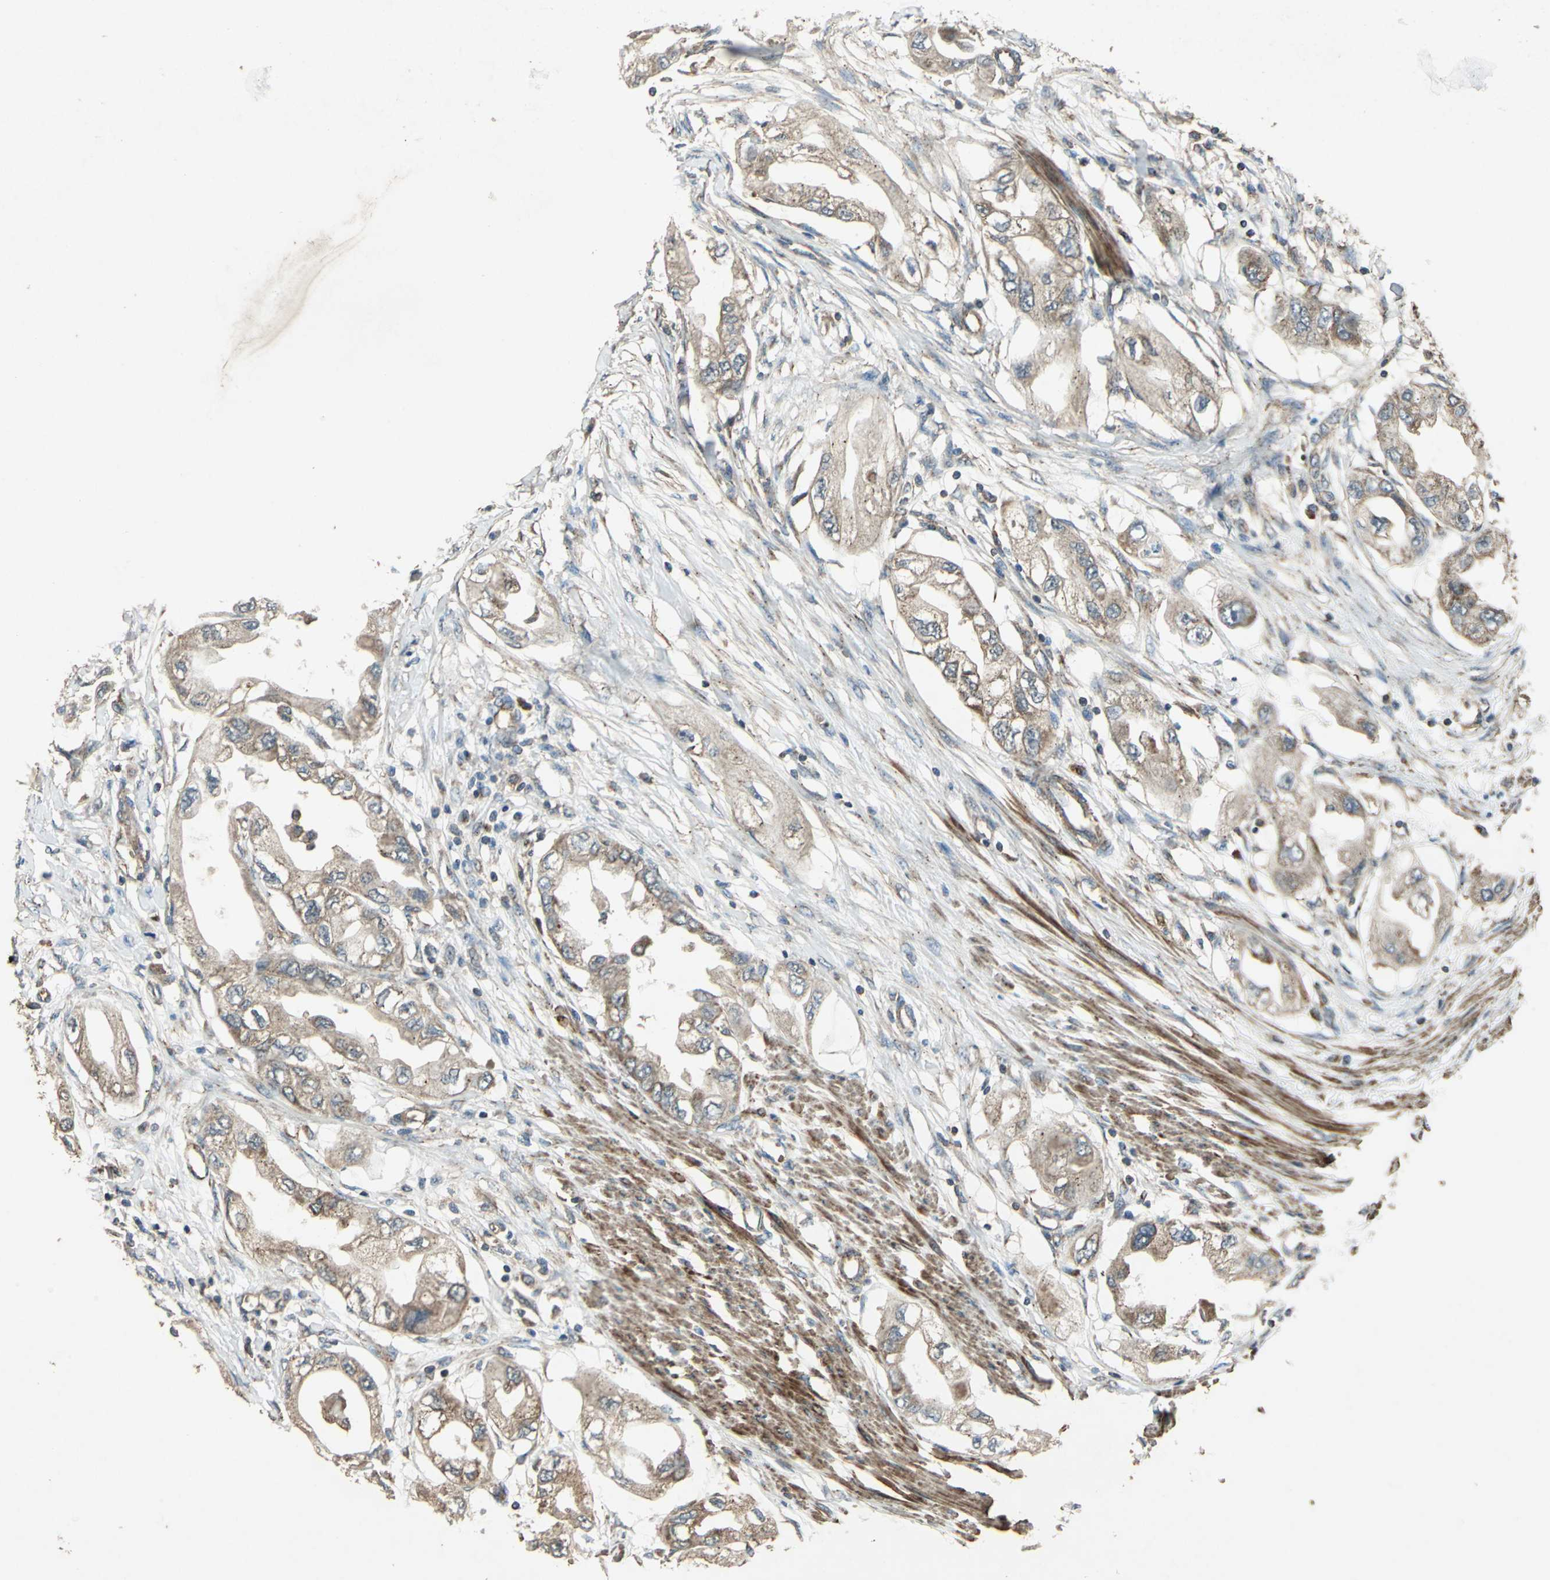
{"staining": {"intensity": "moderate", "quantity": ">75%", "location": "cytoplasmic/membranous"}, "tissue": "endometrial cancer", "cell_type": "Tumor cells", "image_type": "cancer", "snomed": [{"axis": "morphology", "description": "Adenocarcinoma, NOS"}, {"axis": "topography", "description": "Endometrium"}], "caption": "The photomicrograph reveals a brown stain indicating the presence of a protein in the cytoplasmic/membranous of tumor cells in endometrial adenocarcinoma.", "gene": "POLRMT", "patient": {"sex": "female", "age": 67}}